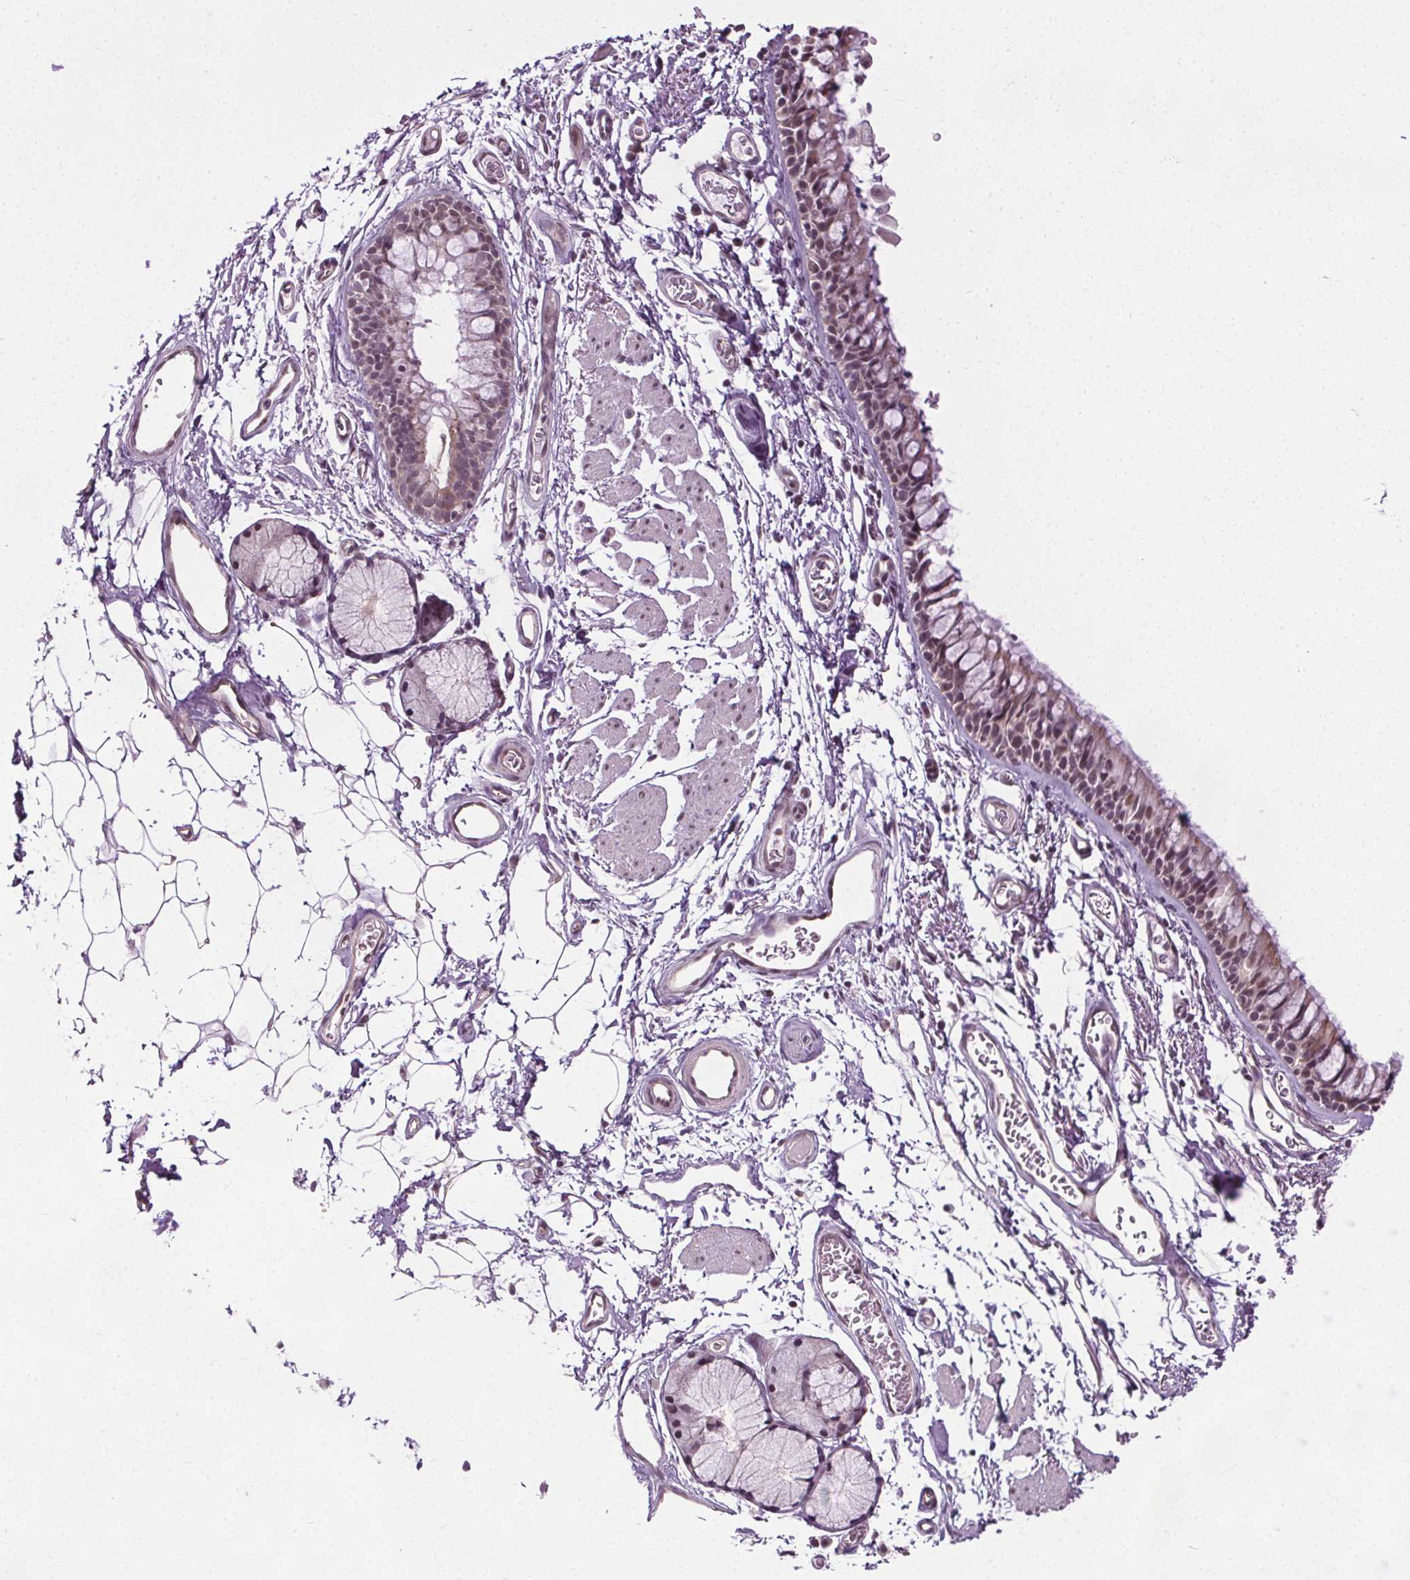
{"staining": {"intensity": "weak", "quantity": "25%-75%", "location": "nuclear"}, "tissue": "bronchus", "cell_type": "Respiratory epithelial cells", "image_type": "normal", "snomed": [{"axis": "morphology", "description": "Normal tissue, NOS"}, {"axis": "topography", "description": "Cartilage tissue"}, {"axis": "topography", "description": "Bronchus"}], "caption": "Immunohistochemistry (IHC) micrograph of normal bronchus: bronchus stained using IHC exhibits low levels of weak protein expression localized specifically in the nuclear of respiratory epithelial cells, appearing as a nuclear brown color.", "gene": "CEBPA", "patient": {"sex": "female", "age": 79}}